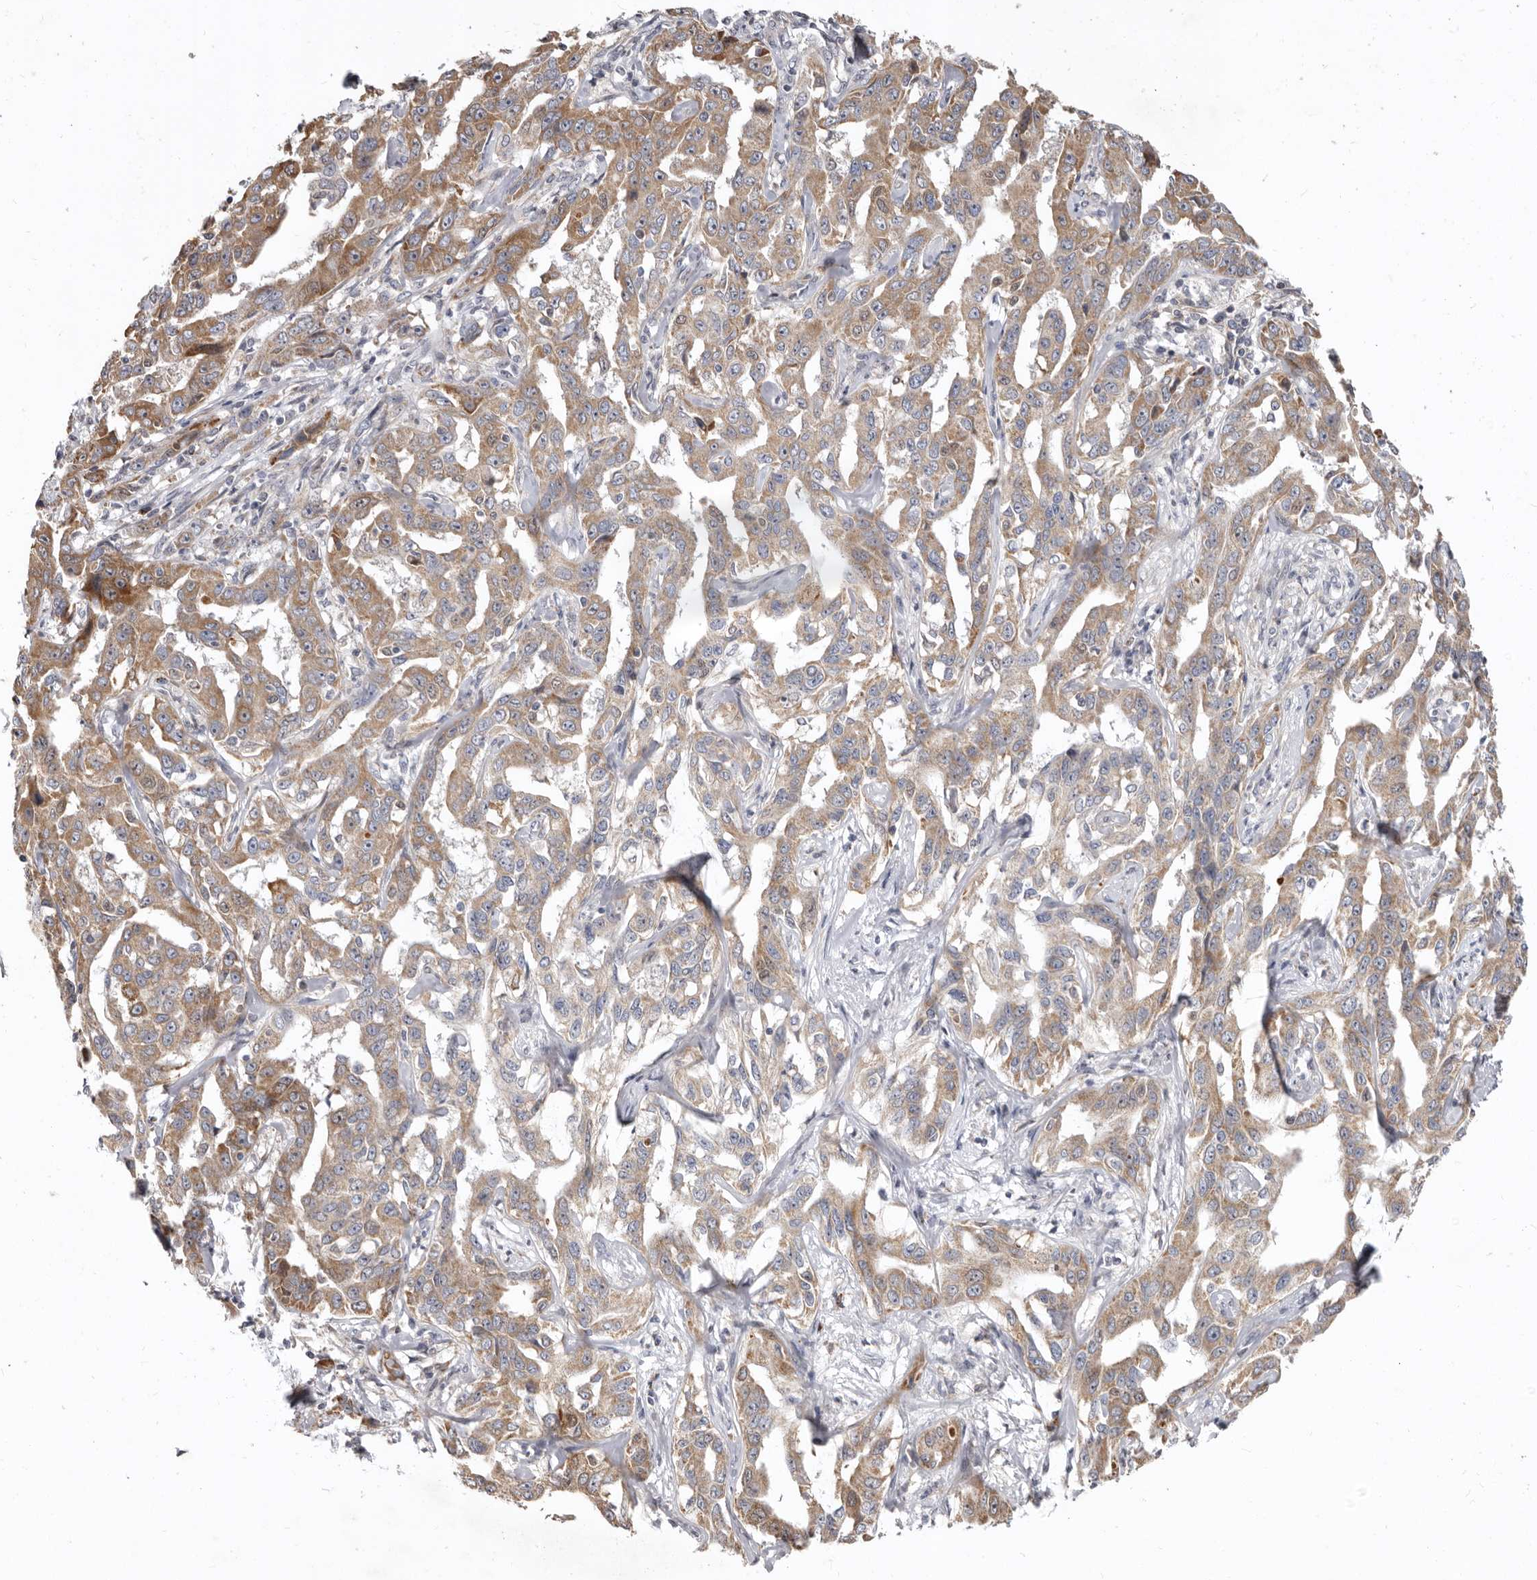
{"staining": {"intensity": "weak", "quantity": ">75%", "location": "cytoplasmic/membranous"}, "tissue": "liver cancer", "cell_type": "Tumor cells", "image_type": "cancer", "snomed": [{"axis": "morphology", "description": "Cholangiocarcinoma"}, {"axis": "topography", "description": "Liver"}], "caption": "About >75% of tumor cells in liver cancer exhibit weak cytoplasmic/membranous protein expression as visualized by brown immunohistochemical staining.", "gene": "SMC4", "patient": {"sex": "male", "age": 59}}